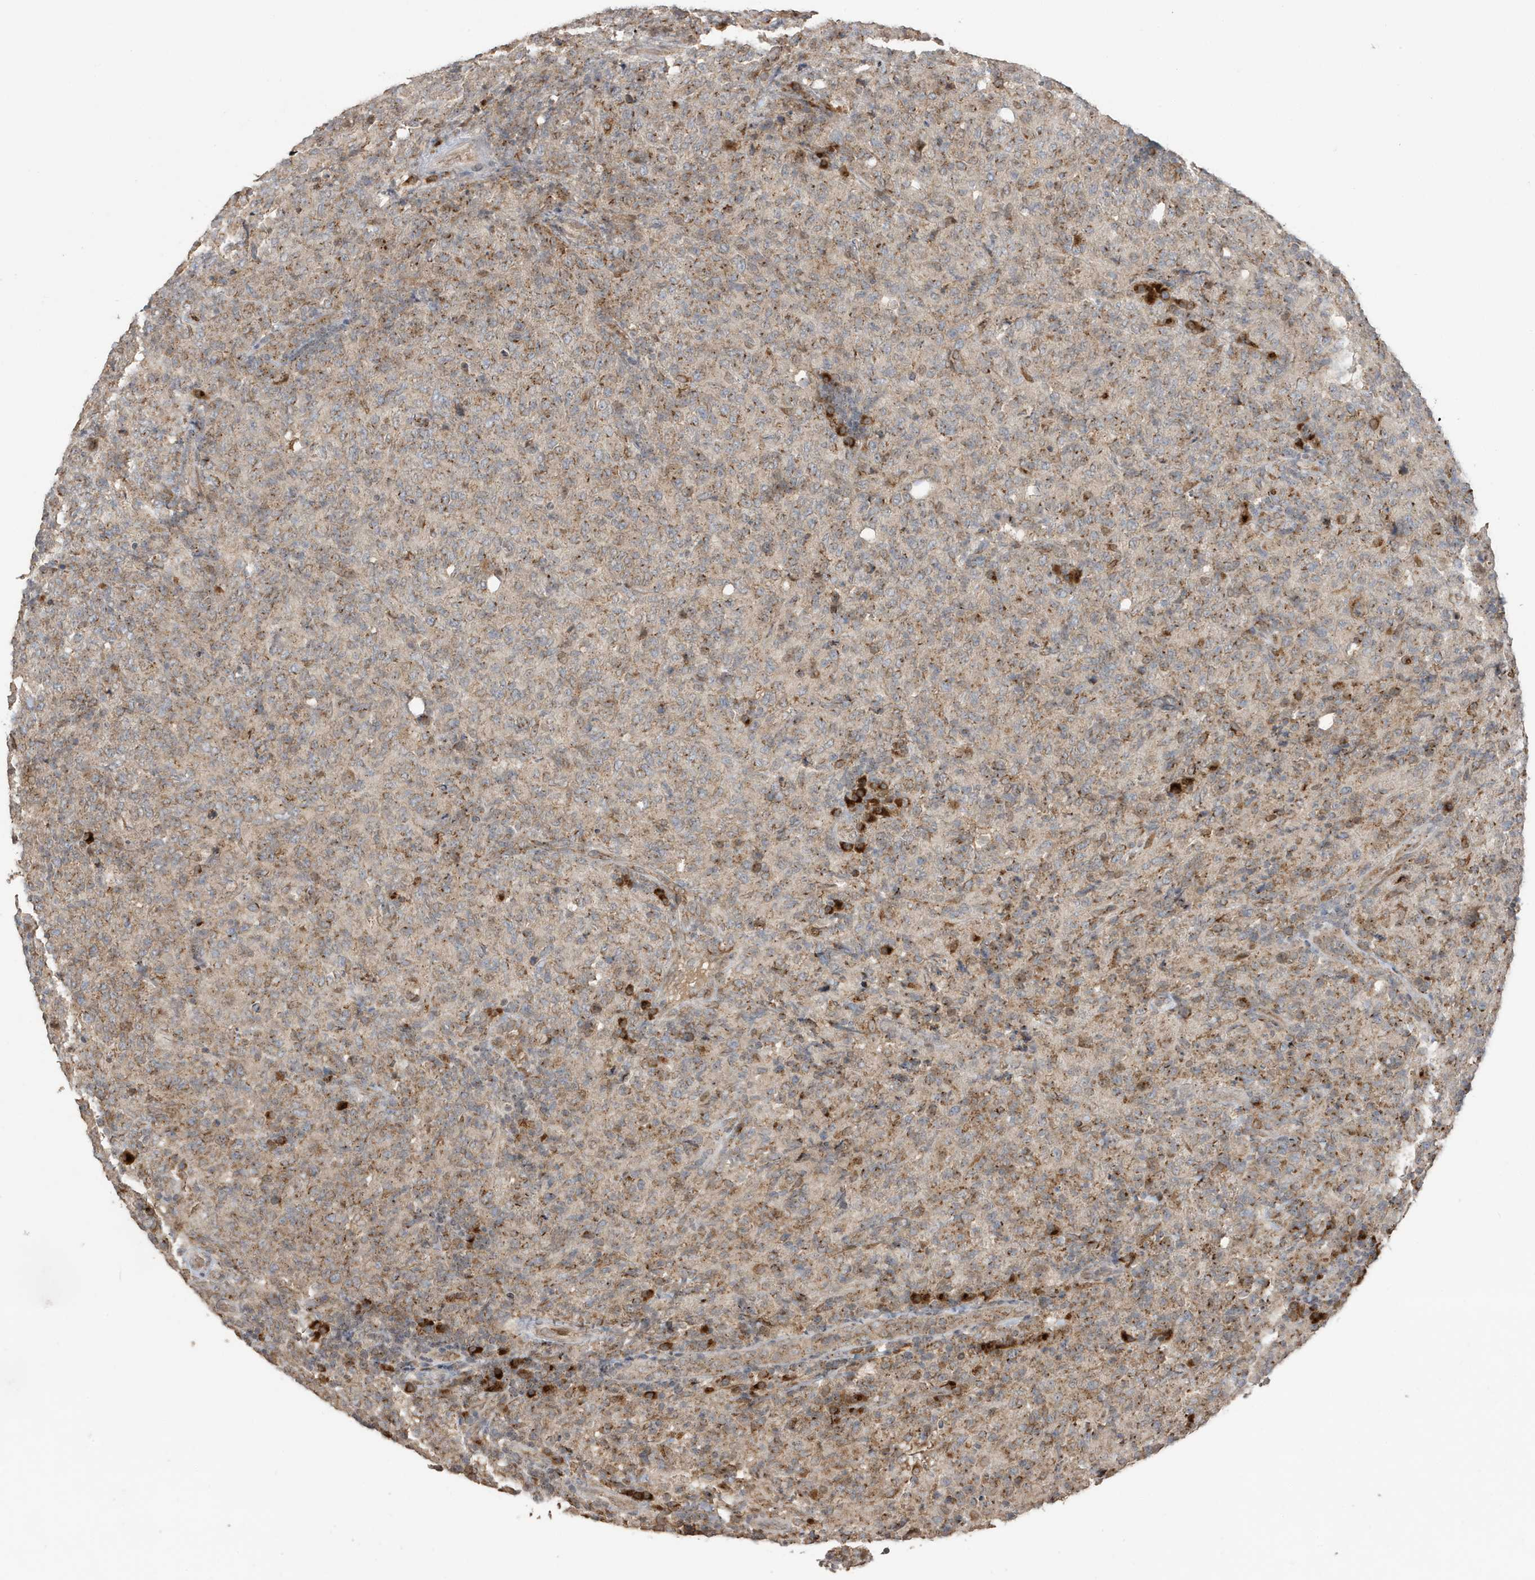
{"staining": {"intensity": "moderate", "quantity": "25%-75%", "location": "cytoplasmic/membranous"}, "tissue": "lymphoma", "cell_type": "Tumor cells", "image_type": "cancer", "snomed": [{"axis": "morphology", "description": "Malignant lymphoma, non-Hodgkin's type, High grade"}, {"axis": "topography", "description": "Tonsil"}], "caption": "Immunohistochemical staining of high-grade malignant lymphoma, non-Hodgkin's type exhibits medium levels of moderate cytoplasmic/membranous protein positivity in about 25%-75% of tumor cells.", "gene": "RER1", "patient": {"sex": "female", "age": 36}}